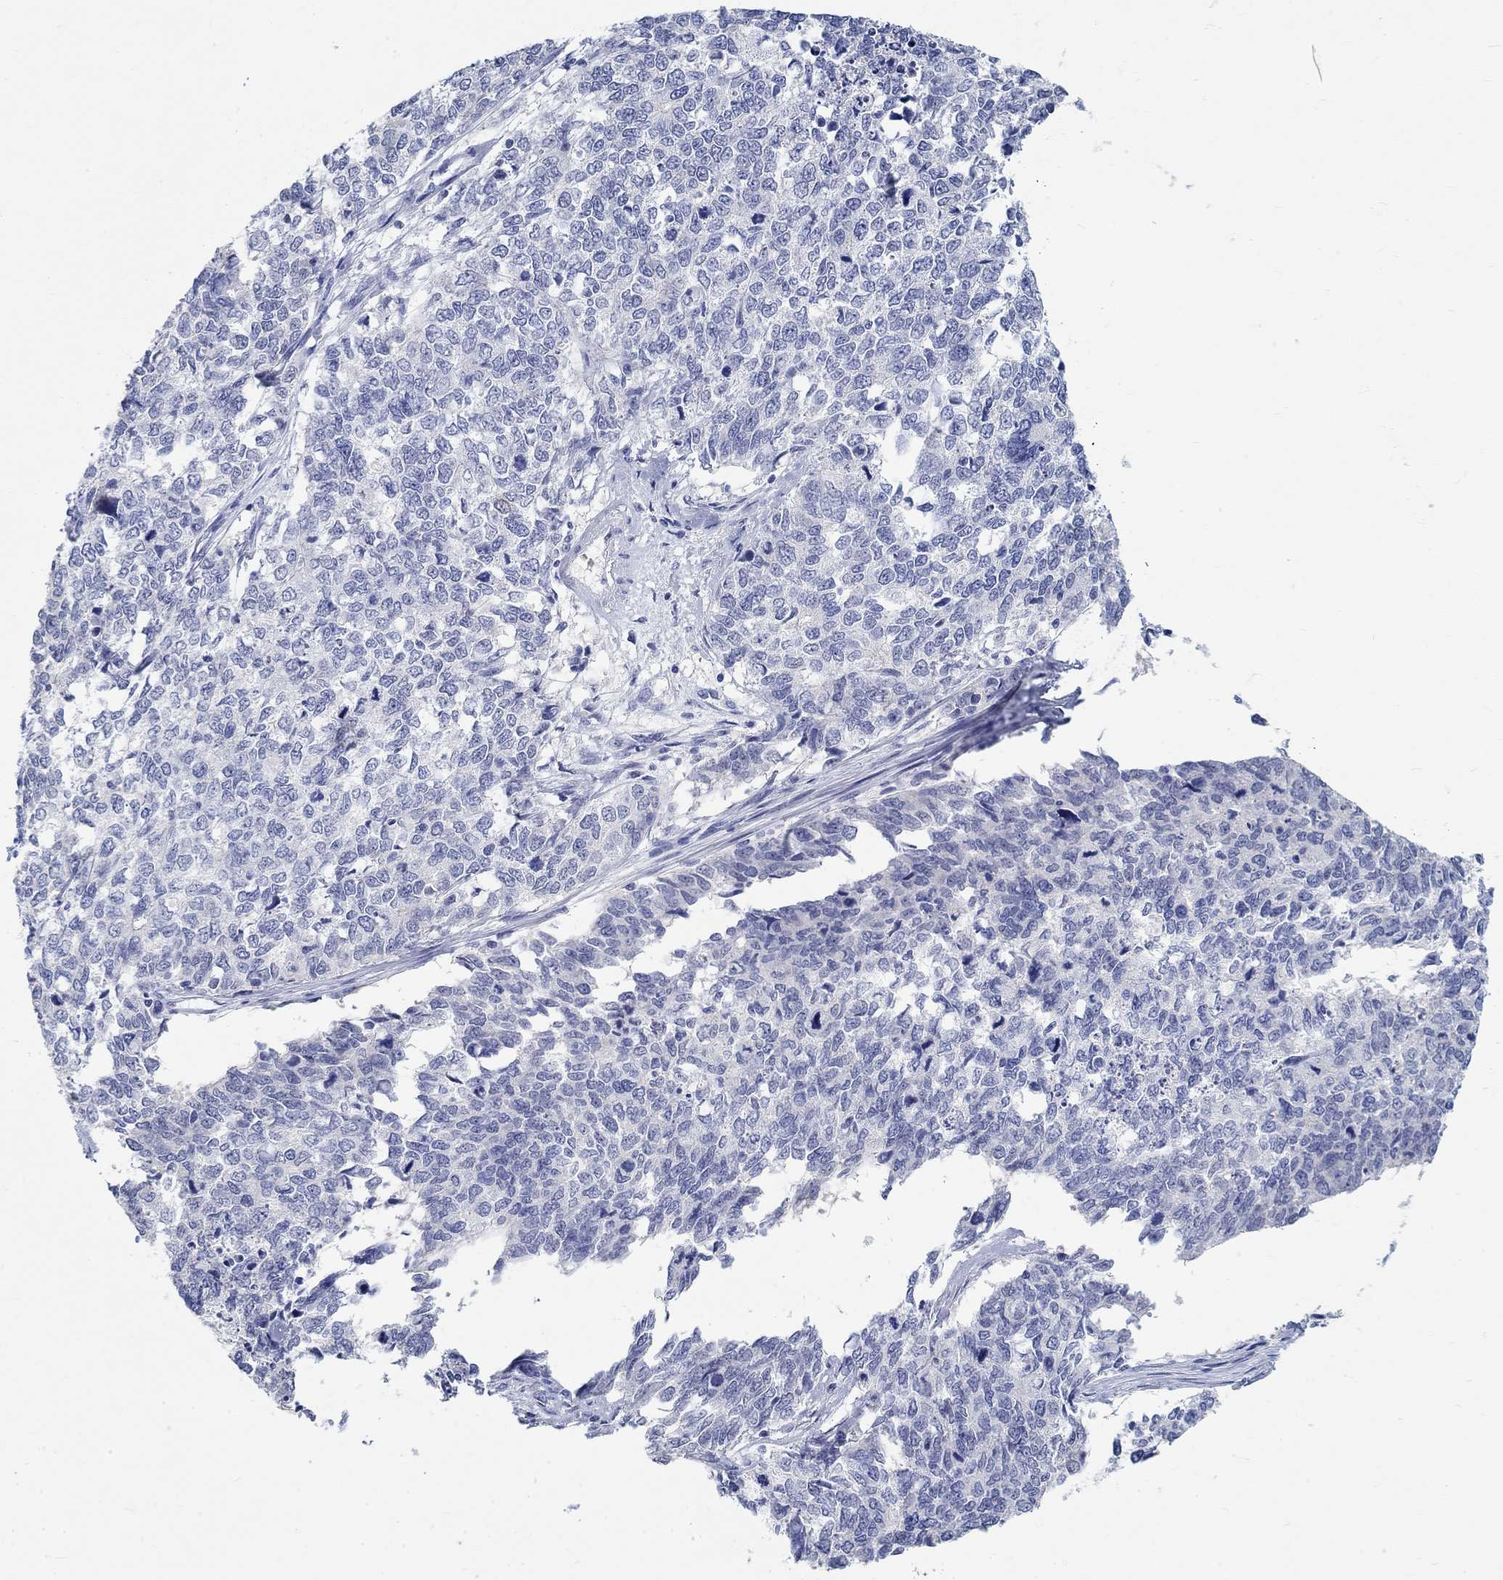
{"staining": {"intensity": "negative", "quantity": "none", "location": "none"}, "tissue": "cervical cancer", "cell_type": "Tumor cells", "image_type": "cancer", "snomed": [{"axis": "morphology", "description": "Squamous cell carcinoma, NOS"}, {"axis": "topography", "description": "Cervix"}], "caption": "This is a image of immunohistochemistry (IHC) staining of squamous cell carcinoma (cervical), which shows no expression in tumor cells. (DAB (3,3'-diaminobenzidine) IHC with hematoxylin counter stain).", "gene": "GRIA3", "patient": {"sex": "female", "age": 63}}